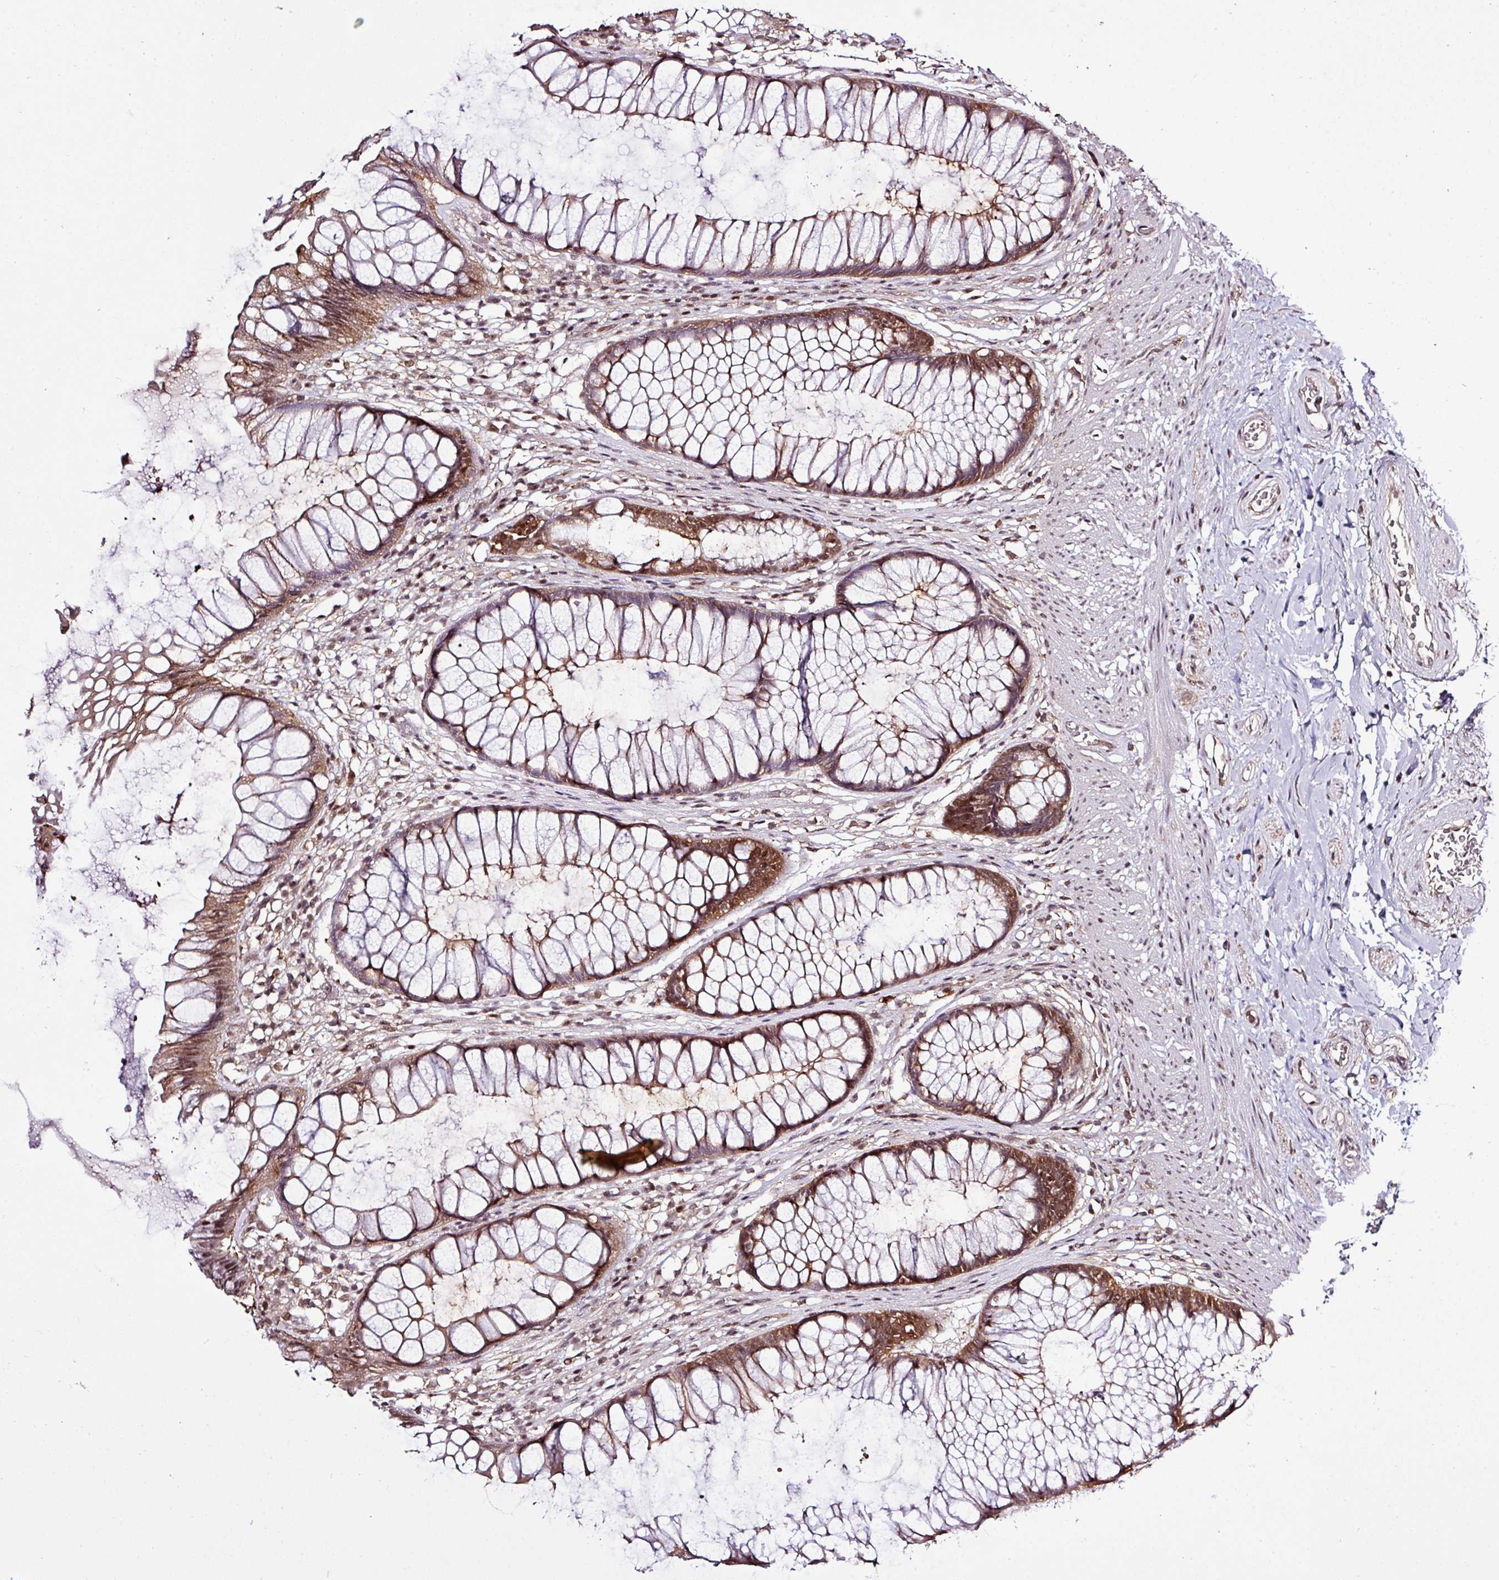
{"staining": {"intensity": "moderate", "quantity": ">75%", "location": "cytoplasmic/membranous,nuclear"}, "tissue": "rectum", "cell_type": "Glandular cells", "image_type": "normal", "snomed": [{"axis": "morphology", "description": "Normal tissue, NOS"}, {"axis": "topography", "description": "Smooth muscle"}, {"axis": "topography", "description": "Rectum"}], "caption": "This photomicrograph exhibits normal rectum stained with IHC to label a protein in brown. The cytoplasmic/membranous,nuclear of glandular cells show moderate positivity for the protein. Nuclei are counter-stained blue.", "gene": "ITPKC", "patient": {"sex": "male", "age": 53}}